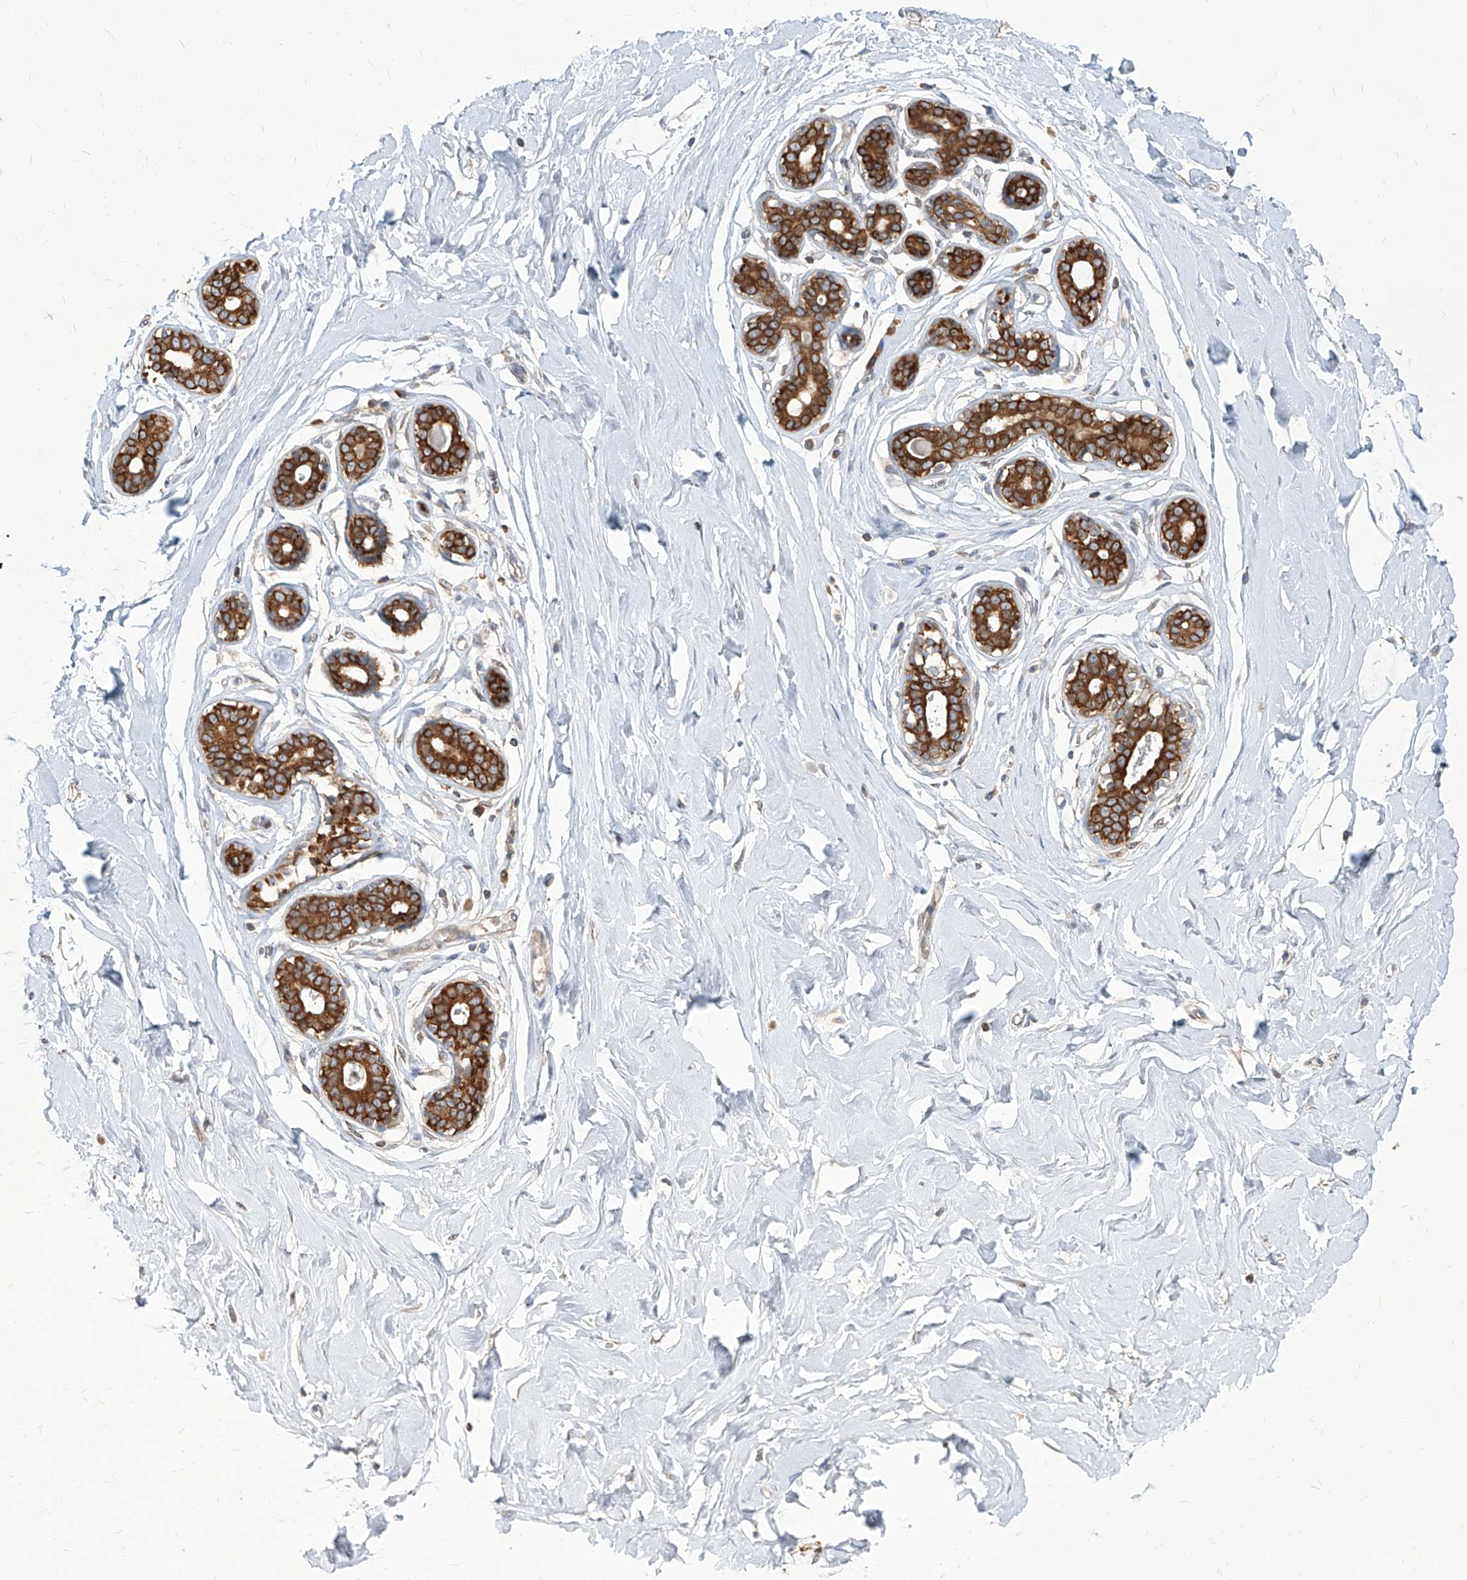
{"staining": {"intensity": "negative", "quantity": "none", "location": "none"}, "tissue": "breast", "cell_type": "Adipocytes", "image_type": "normal", "snomed": [{"axis": "morphology", "description": "Normal tissue, NOS"}, {"axis": "morphology", "description": "Adenoma, NOS"}, {"axis": "topography", "description": "Breast"}], "caption": "This is an IHC image of normal breast. There is no expression in adipocytes.", "gene": "FAM83B", "patient": {"sex": "female", "age": 23}}